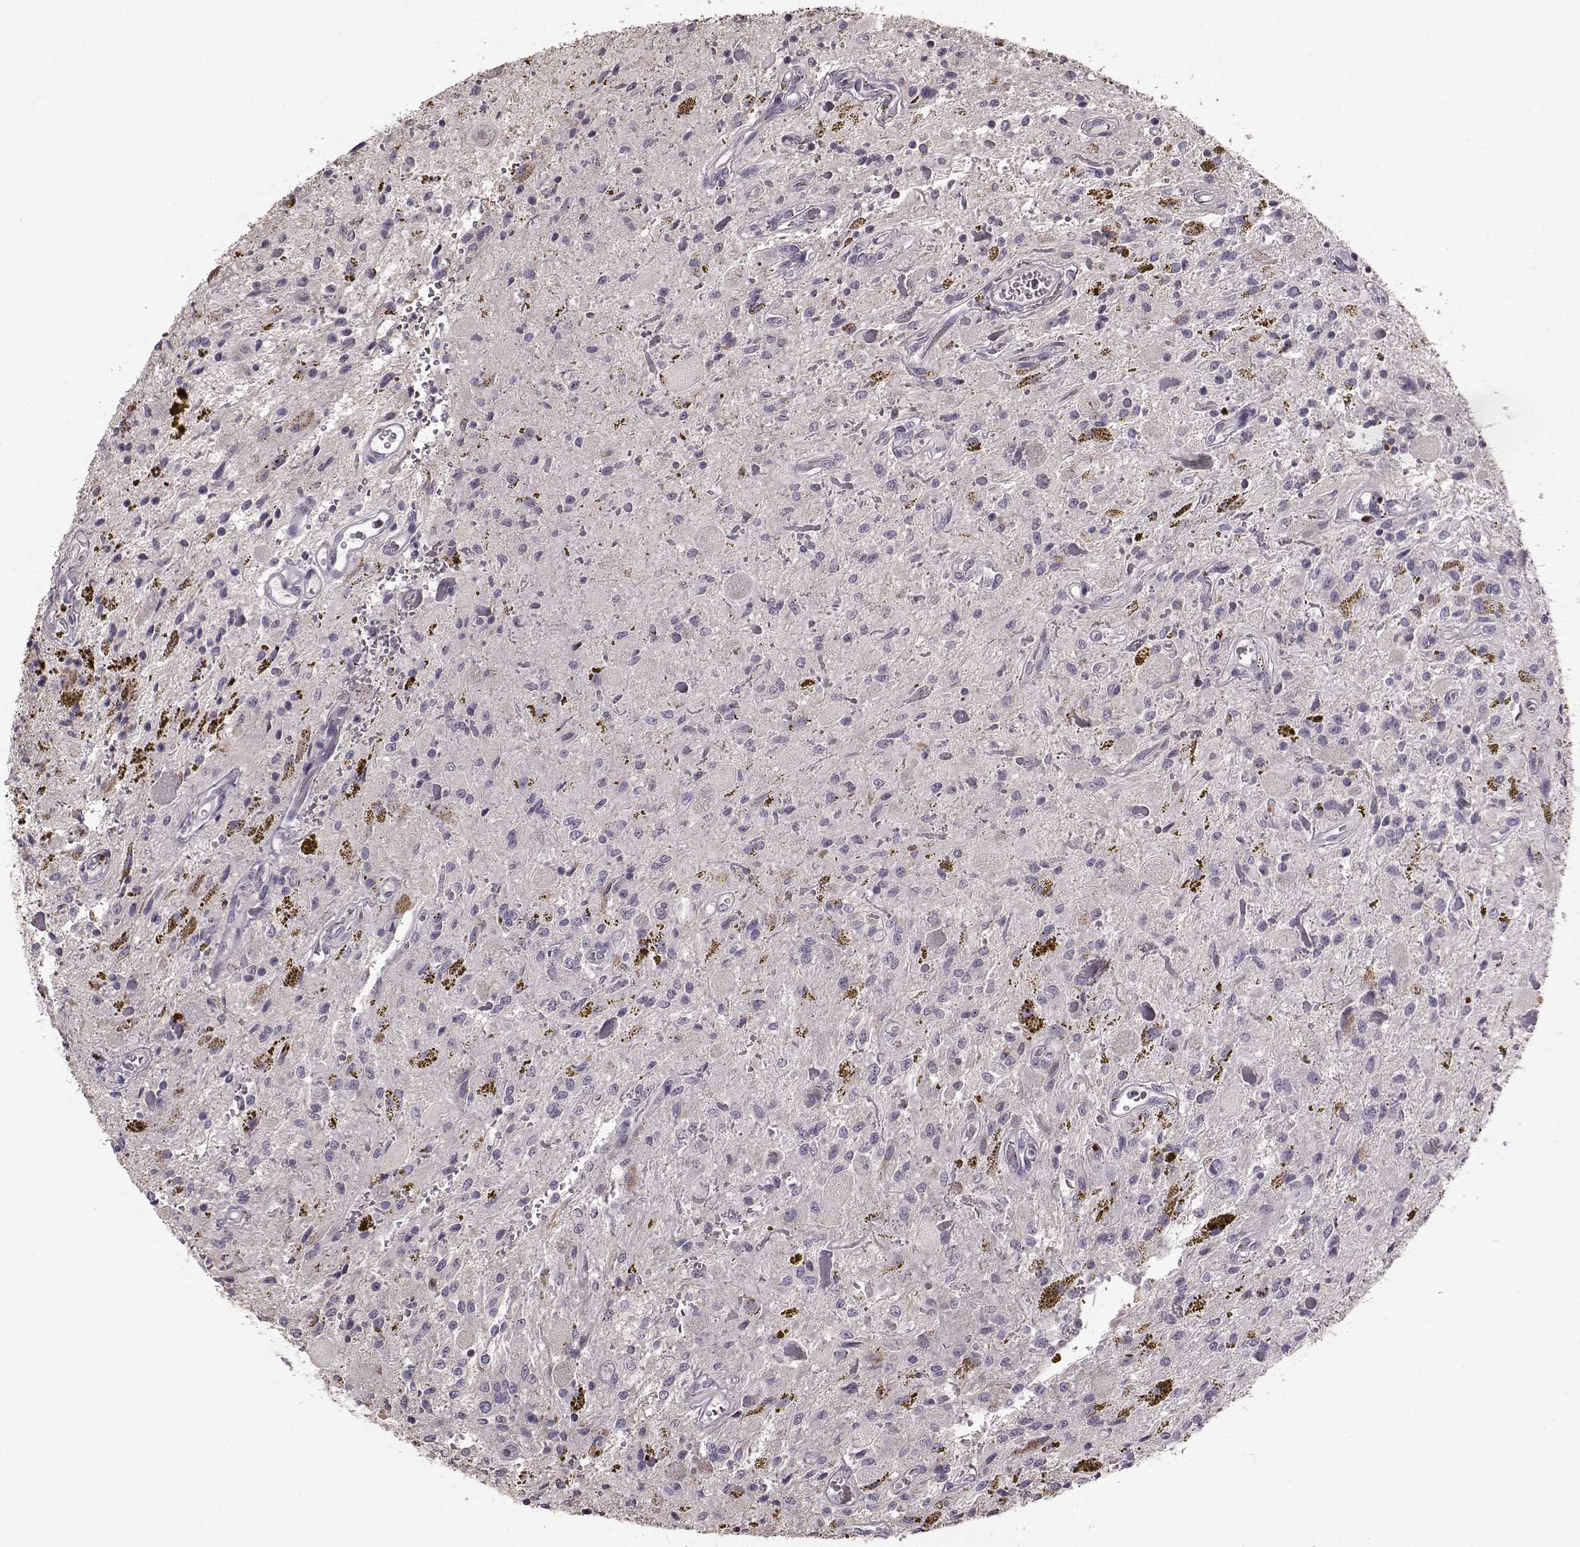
{"staining": {"intensity": "negative", "quantity": "none", "location": "none"}, "tissue": "glioma", "cell_type": "Tumor cells", "image_type": "cancer", "snomed": [{"axis": "morphology", "description": "Glioma, malignant, Low grade"}, {"axis": "topography", "description": "Cerebellum"}], "caption": "High power microscopy photomicrograph of an immunohistochemistry histopathology image of malignant low-grade glioma, revealing no significant expression in tumor cells.", "gene": "PDCD1", "patient": {"sex": "female", "age": 14}}